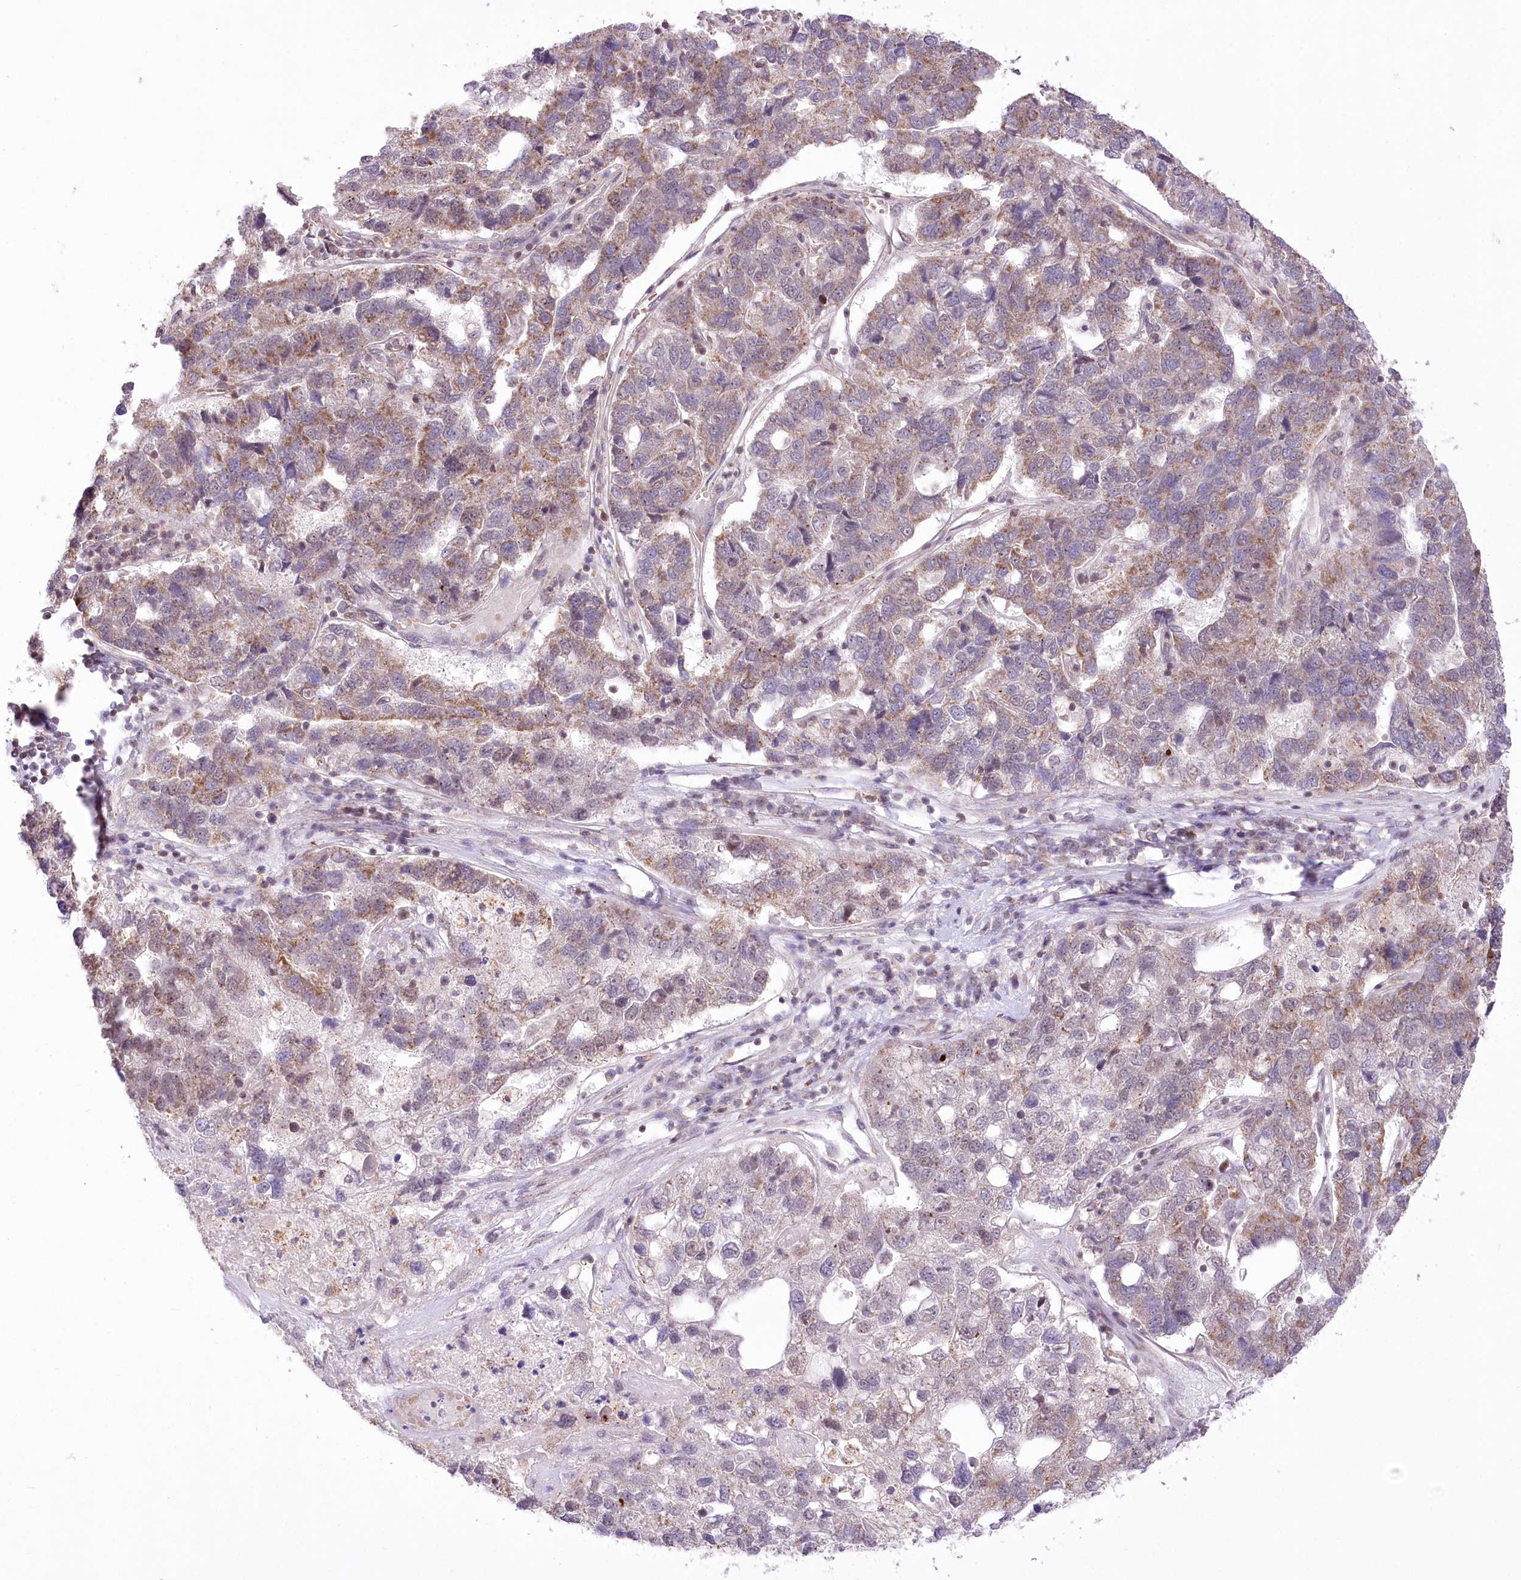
{"staining": {"intensity": "moderate", "quantity": "25%-75%", "location": "cytoplasmic/membranous"}, "tissue": "pancreatic cancer", "cell_type": "Tumor cells", "image_type": "cancer", "snomed": [{"axis": "morphology", "description": "Adenocarcinoma, NOS"}, {"axis": "topography", "description": "Pancreas"}], "caption": "Immunohistochemical staining of pancreatic cancer (adenocarcinoma) demonstrates moderate cytoplasmic/membranous protein expression in about 25%-75% of tumor cells.", "gene": "ZMAT2", "patient": {"sex": "female", "age": 61}}